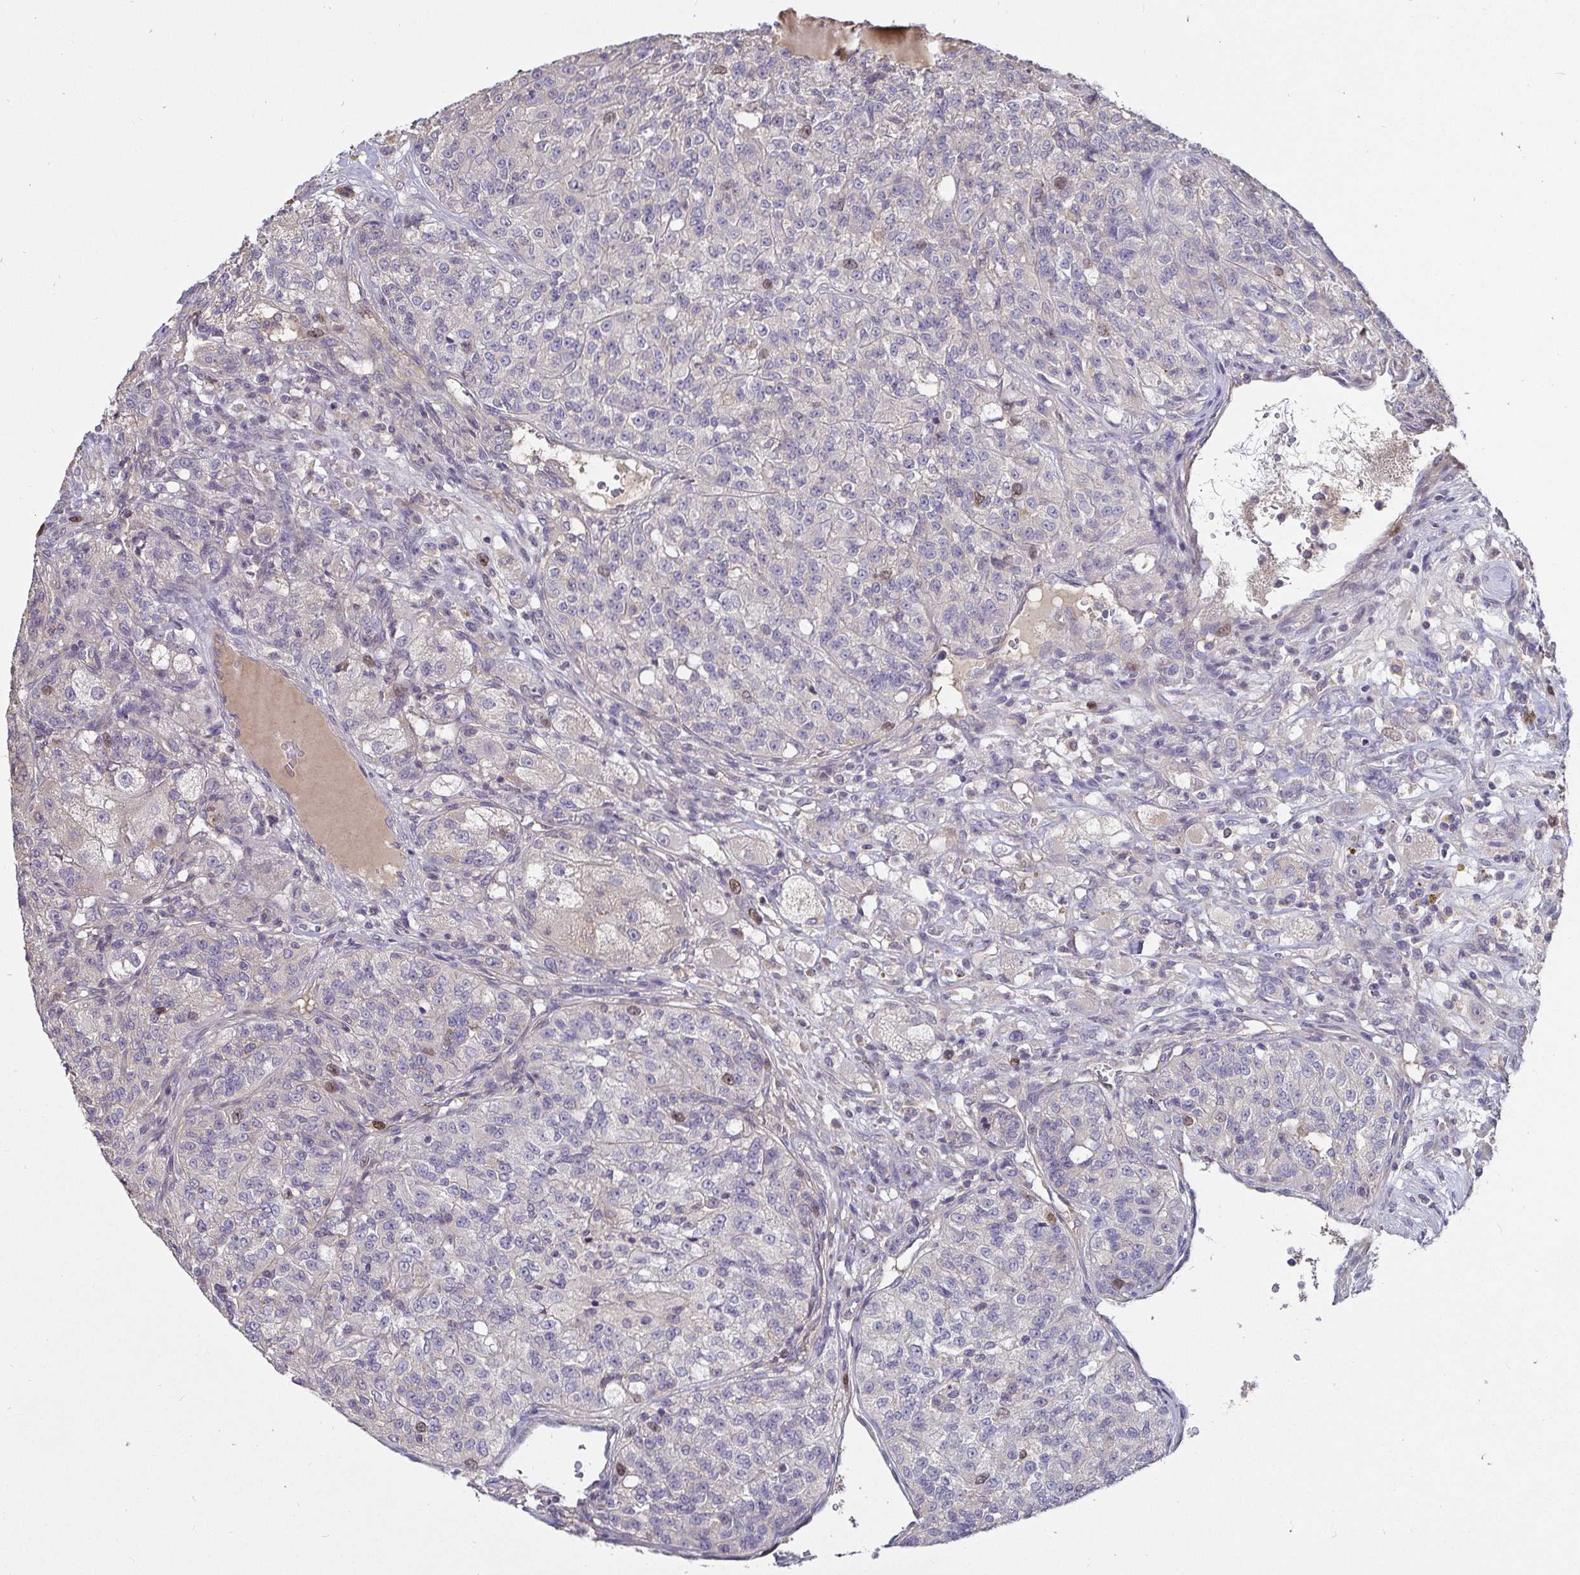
{"staining": {"intensity": "weak", "quantity": "<25%", "location": "nuclear"}, "tissue": "renal cancer", "cell_type": "Tumor cells", "image_type": "cancer", "snomed": [{"axis": "morphology", "description": "Adenocarcinoma, NOS"}, {"axis": "topography", "description": "Kidney"}], "caption": "Tumor cells show no significant protein staining in adenocarcinoma (renal).", "gene": "ANLN", "patient": {"sex": "female", "age": 63}}